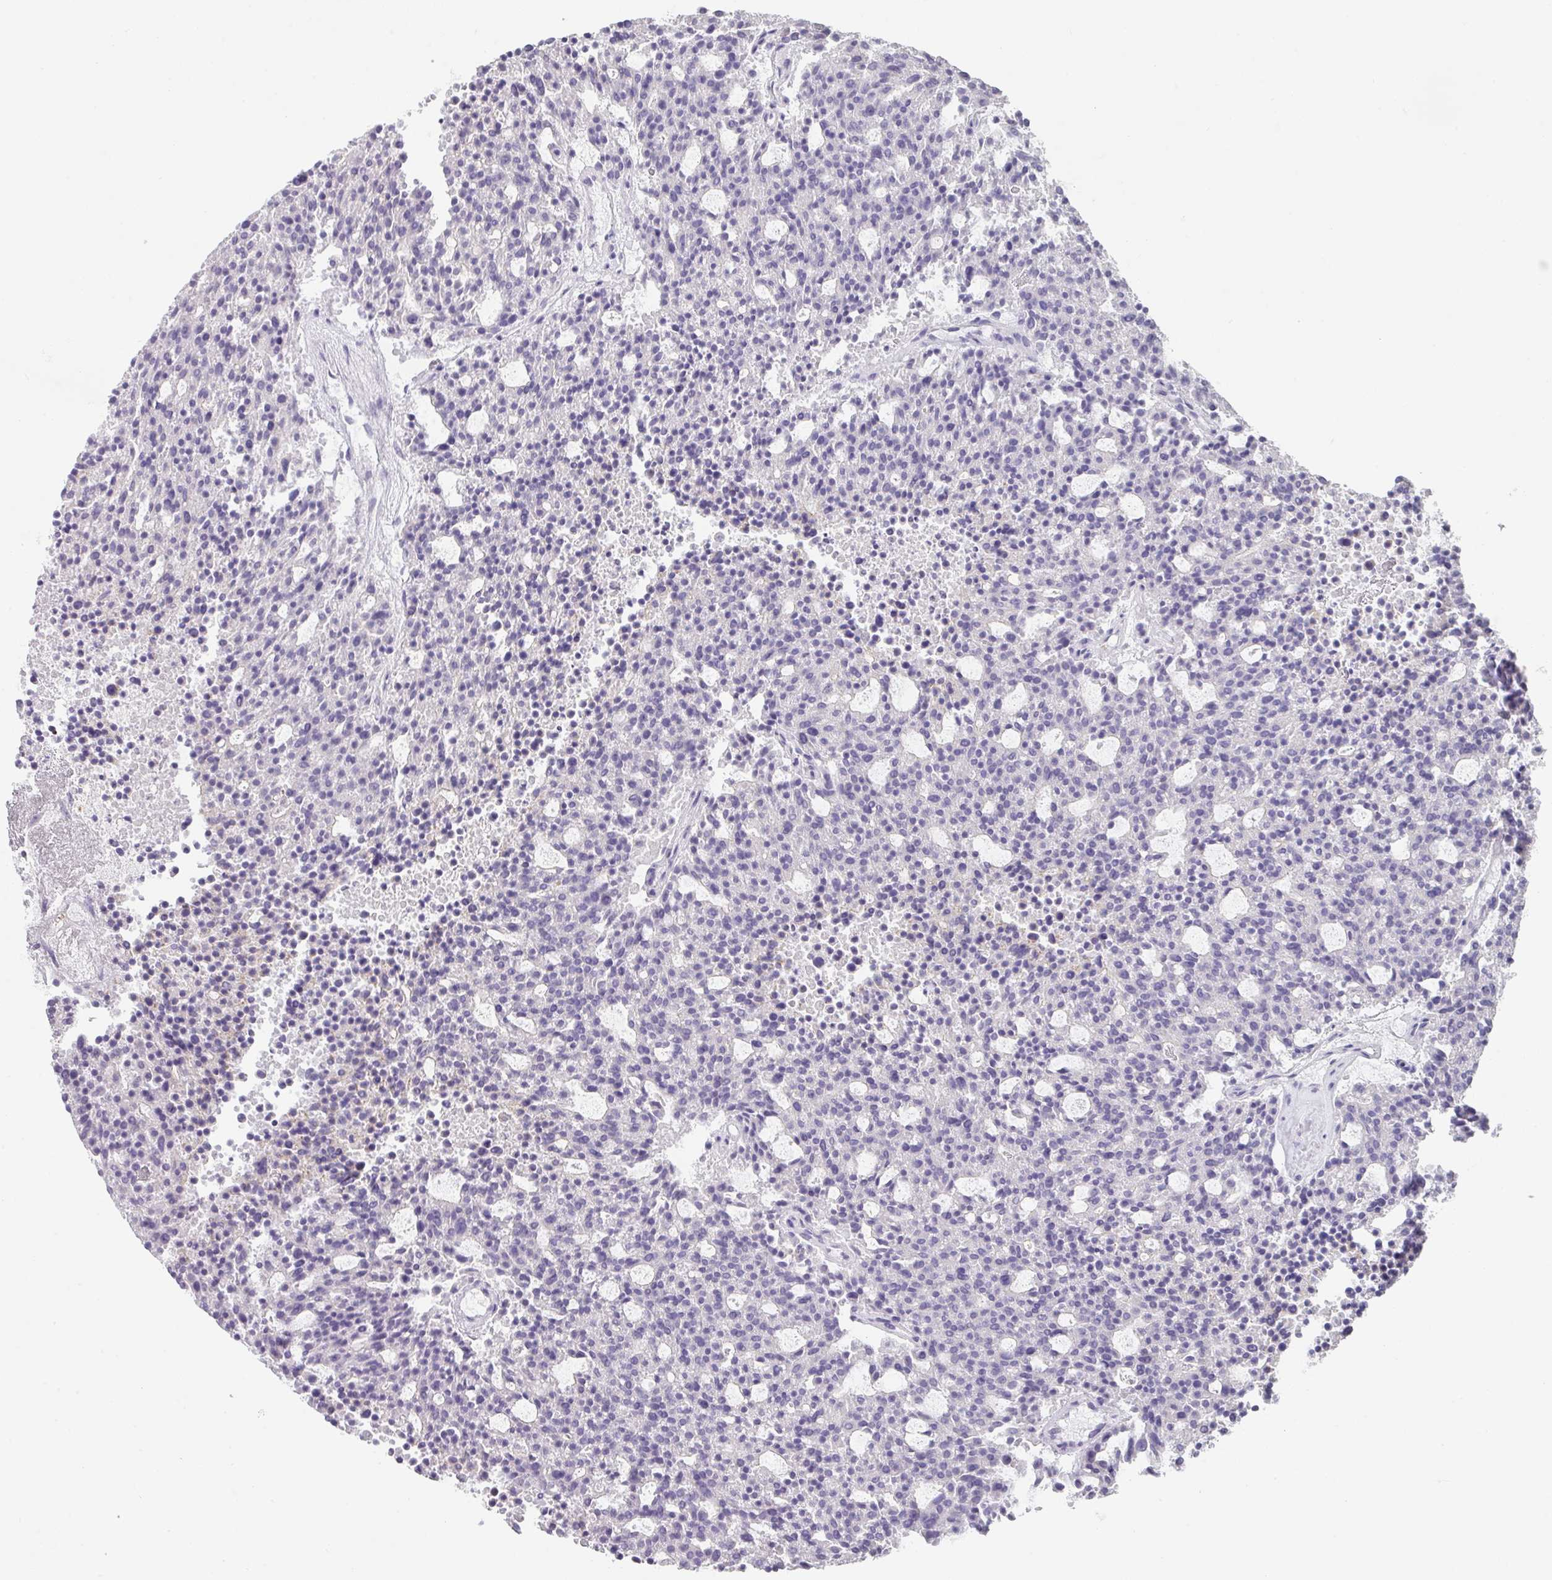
{"staining": {"intensity": "negative", "quantity": "none", "location": "none"}, "tissue": "carcinoid", "cell_type": "Tumor cells", "image_type": "cancer", "snomed": [{"axis": "morphology", "description": "Carcinoid, malignant, NOS"}, {"axis": "topography", "description": "Pancreas"}], "caption": "Tumor cells are negative for protein expression in human carcinoid. The staining is performed using DAB (3,3'-diaminobenzidine) brown chromogen with nuclei counter-stained in using hematoxylin.", "gene": "BTLA", "patient": {"sex": "female", "age": 54}}